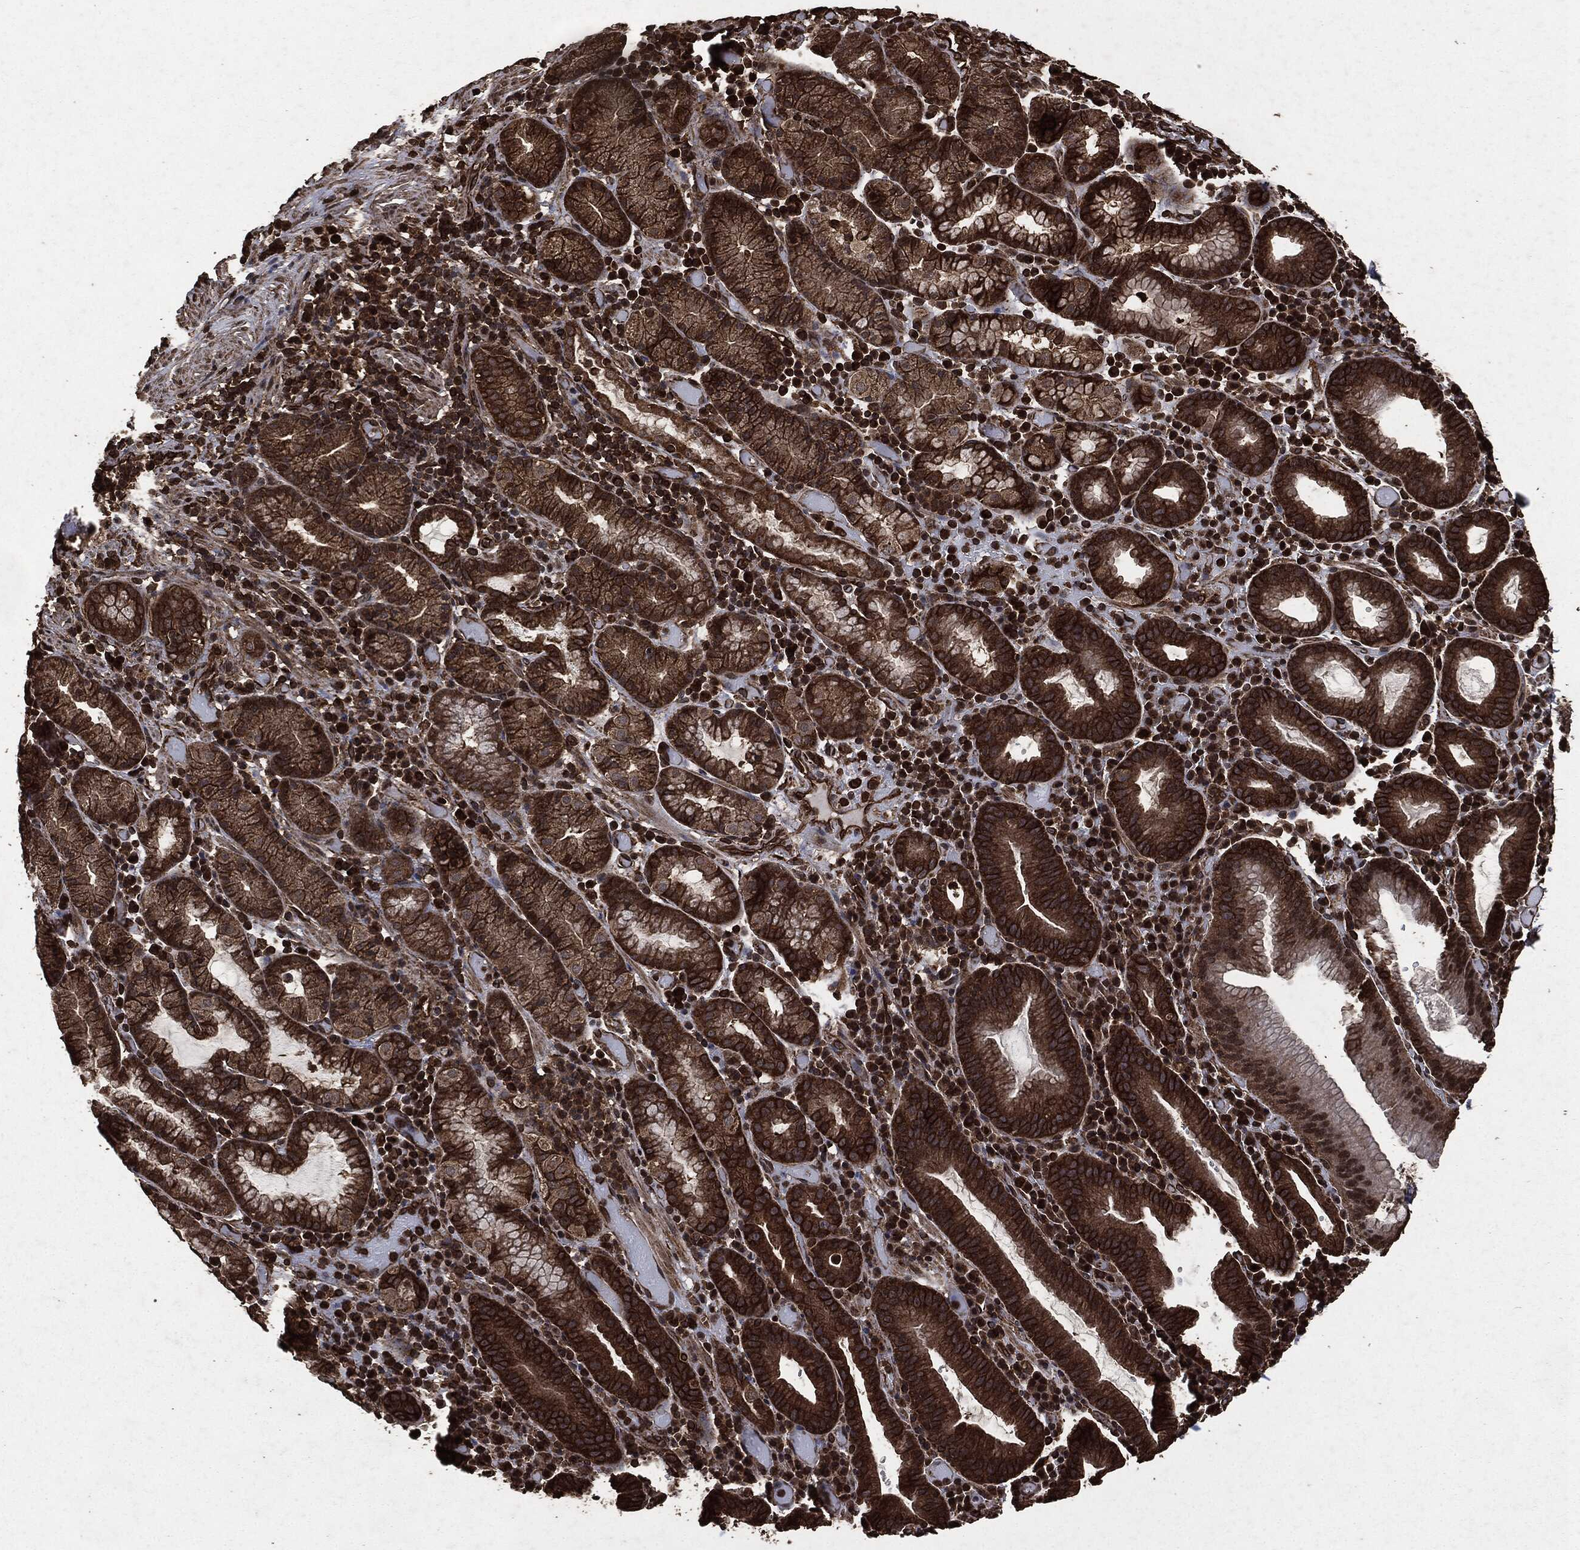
{"staining": {"intensity": "strong", "quantity": "25%-75%", "location": "cytoplasmic/membranous"}, "tissue": "stomach cancer", "cell_type": "Tumor cells", "image_type": "cancer", "snomed": [{"axis": "morphology", "description": "Adenocarcinoma, NOS"}, {"axis": "topography", "description": "Stomach"}], "caption": "A brown stain shows strong cytoplasmic/membranous staining of a protein in stomach cancer (adenocarcinoma) tumor cells.", "gene": "HRAS", "patient": {"sex": "male", "age": 79}}